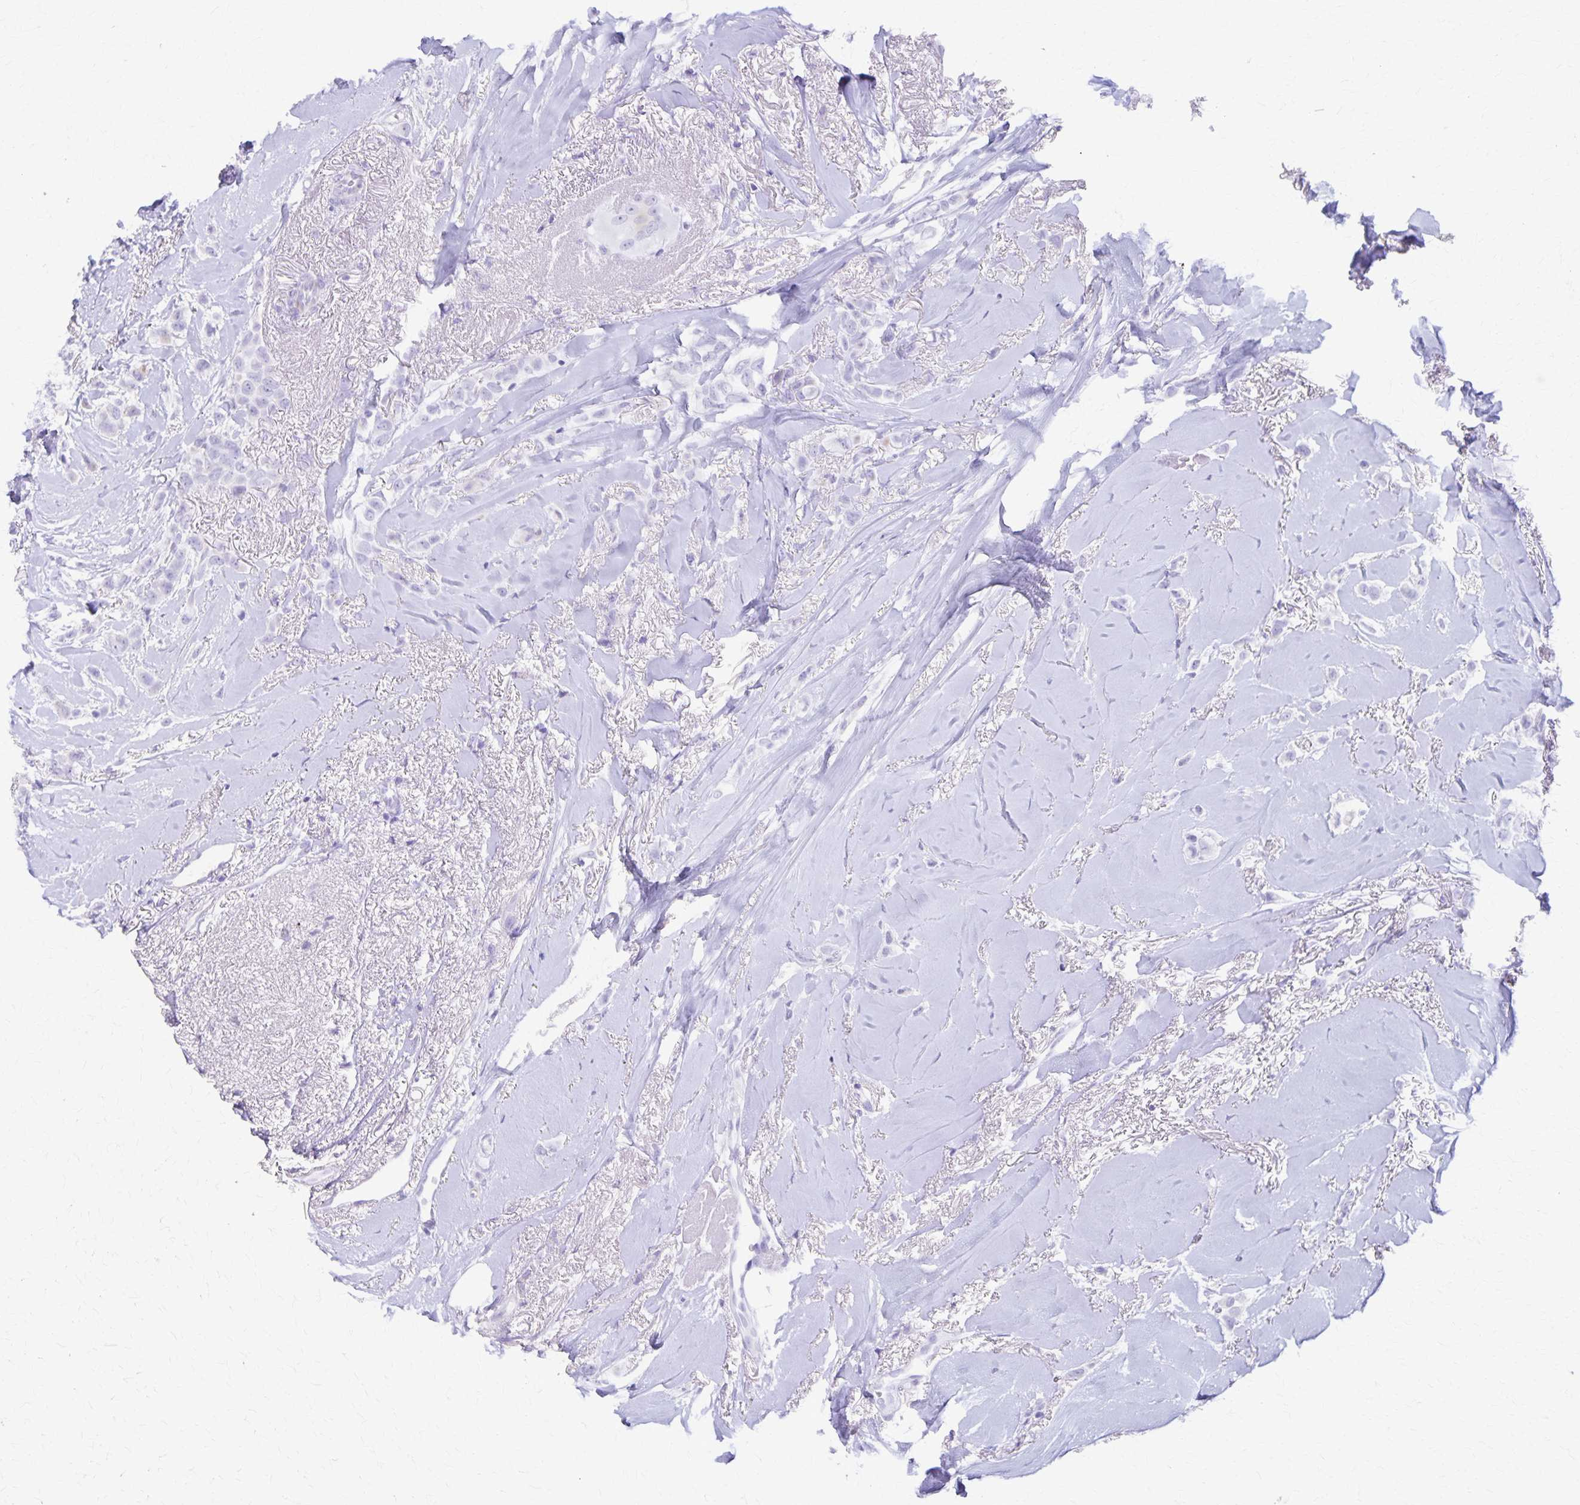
{"staining": {"intensity": "negative", "quantity": "none", "location": "none"}, "tissue": "breast cancer", "cell_type": "Tumor cells", "image_type": "cancer", "snomed": [{"axis": "morphology", "description": "Lobular carcinoma"}, {"axis": "topography", "description": "Breast"}], "caption": "High magnification brightfield microscopy of breast cancer stained with DAB (brown) and counterstained with hematoxylin (blue): tumor cells show no significant staining.", "gene": "DEFA5", "patient": {"sex": "female", "age": 66}}